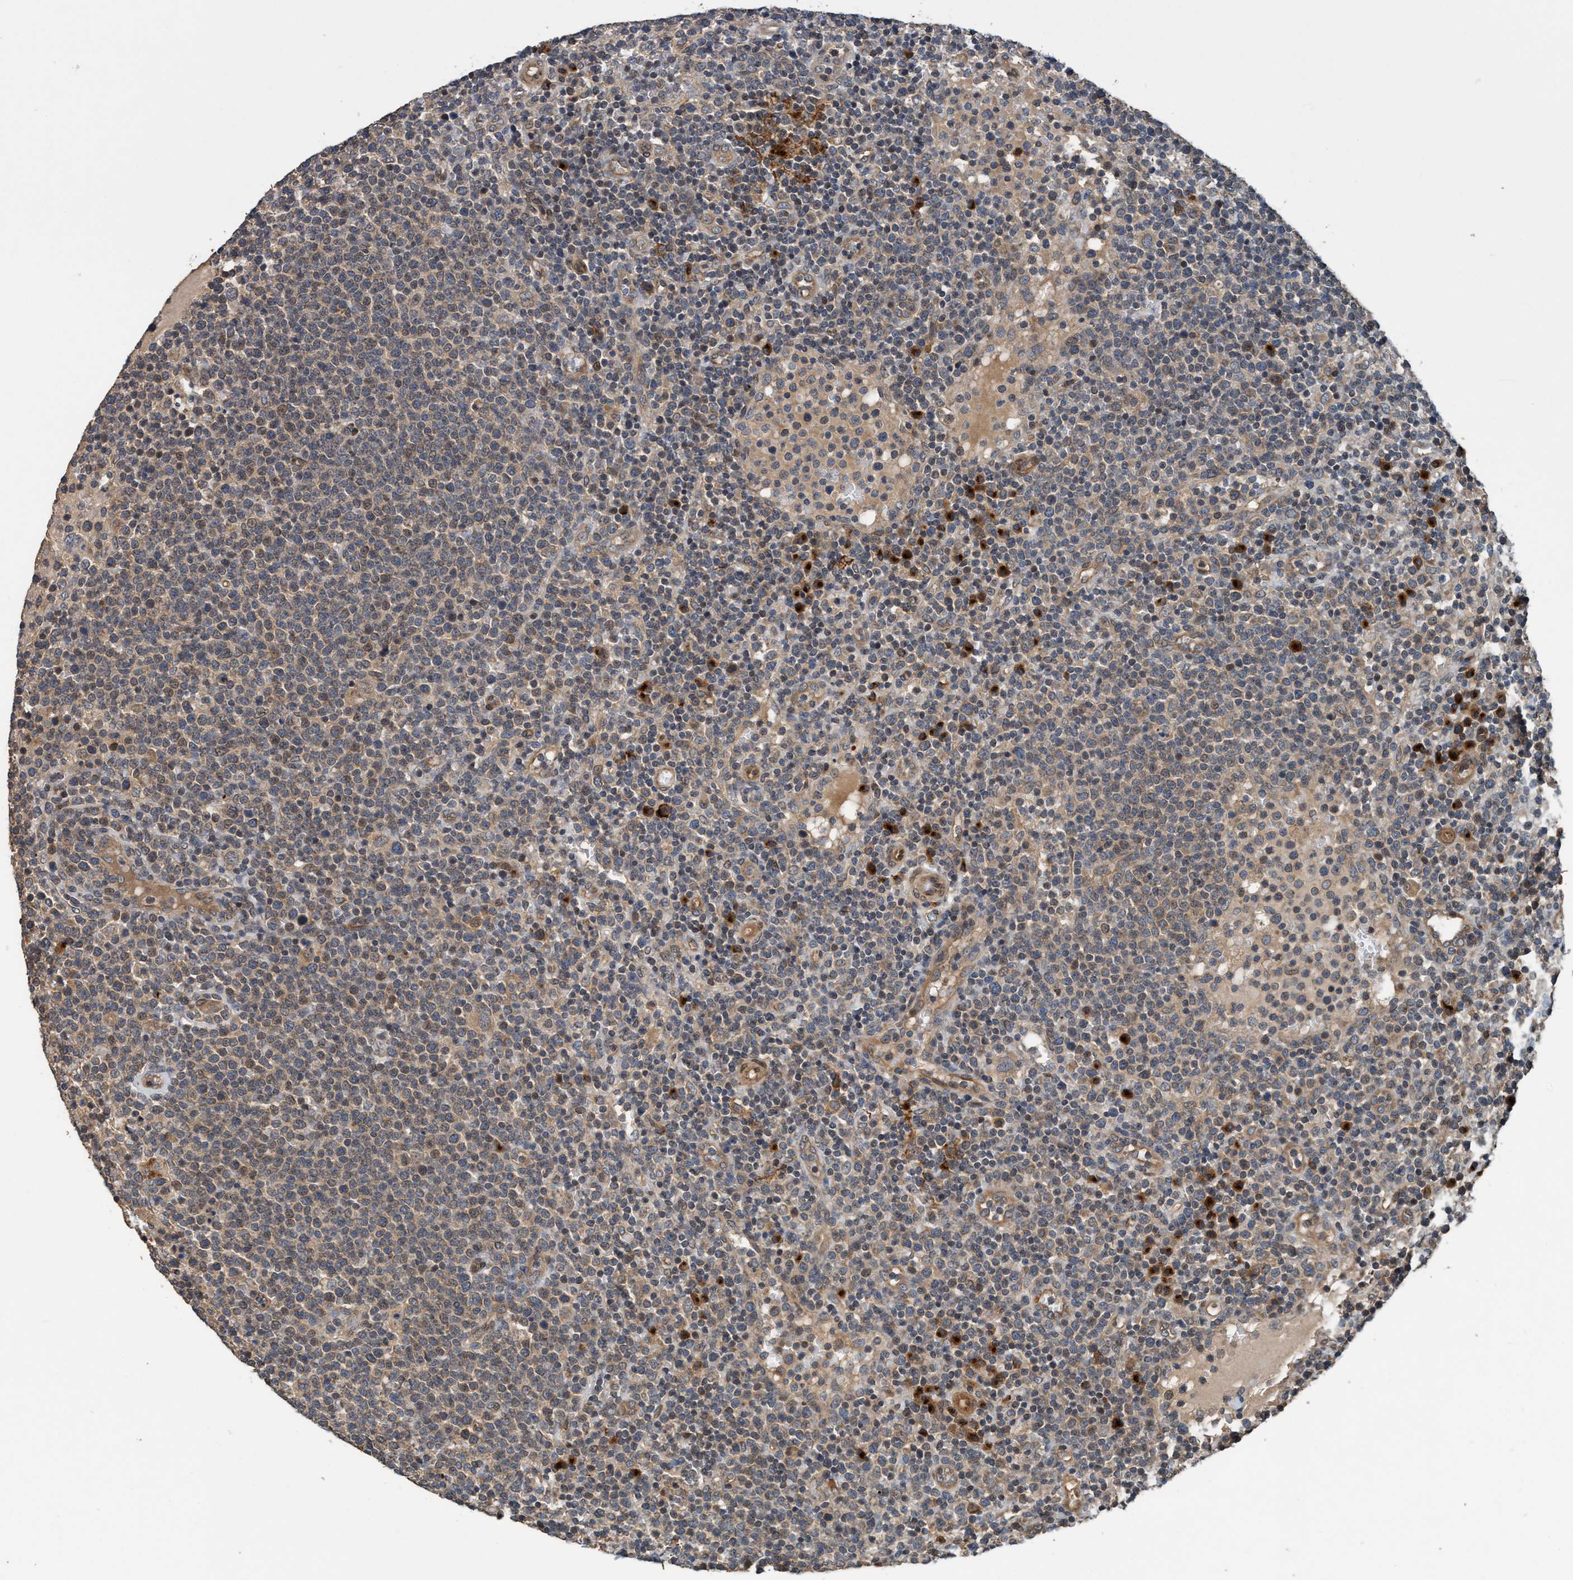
{"staining": {"intensity": "weak", "quantity": "25%-75%", "location": "cytoplasmic/membranous"}, "tissue": "lymphoma", "cell_type": "Tumor cells", "image_type": "cancer", "snomed": [{"axis": "morphology", "description": "Malignant lymphoma, non-Hodgkin's type, High grade"}, {"axis": "topography", "description": "Lymph node"}], "caption": "Protein analysis of malignant lymphoma, non-Hodgkin's type (high-grade) tissue displays weak cytoplasmic/membranous staining in about 25%-75% of tumor cells.", "gene": "MACC1", "patient": {"sex": "male", "age": 61}}